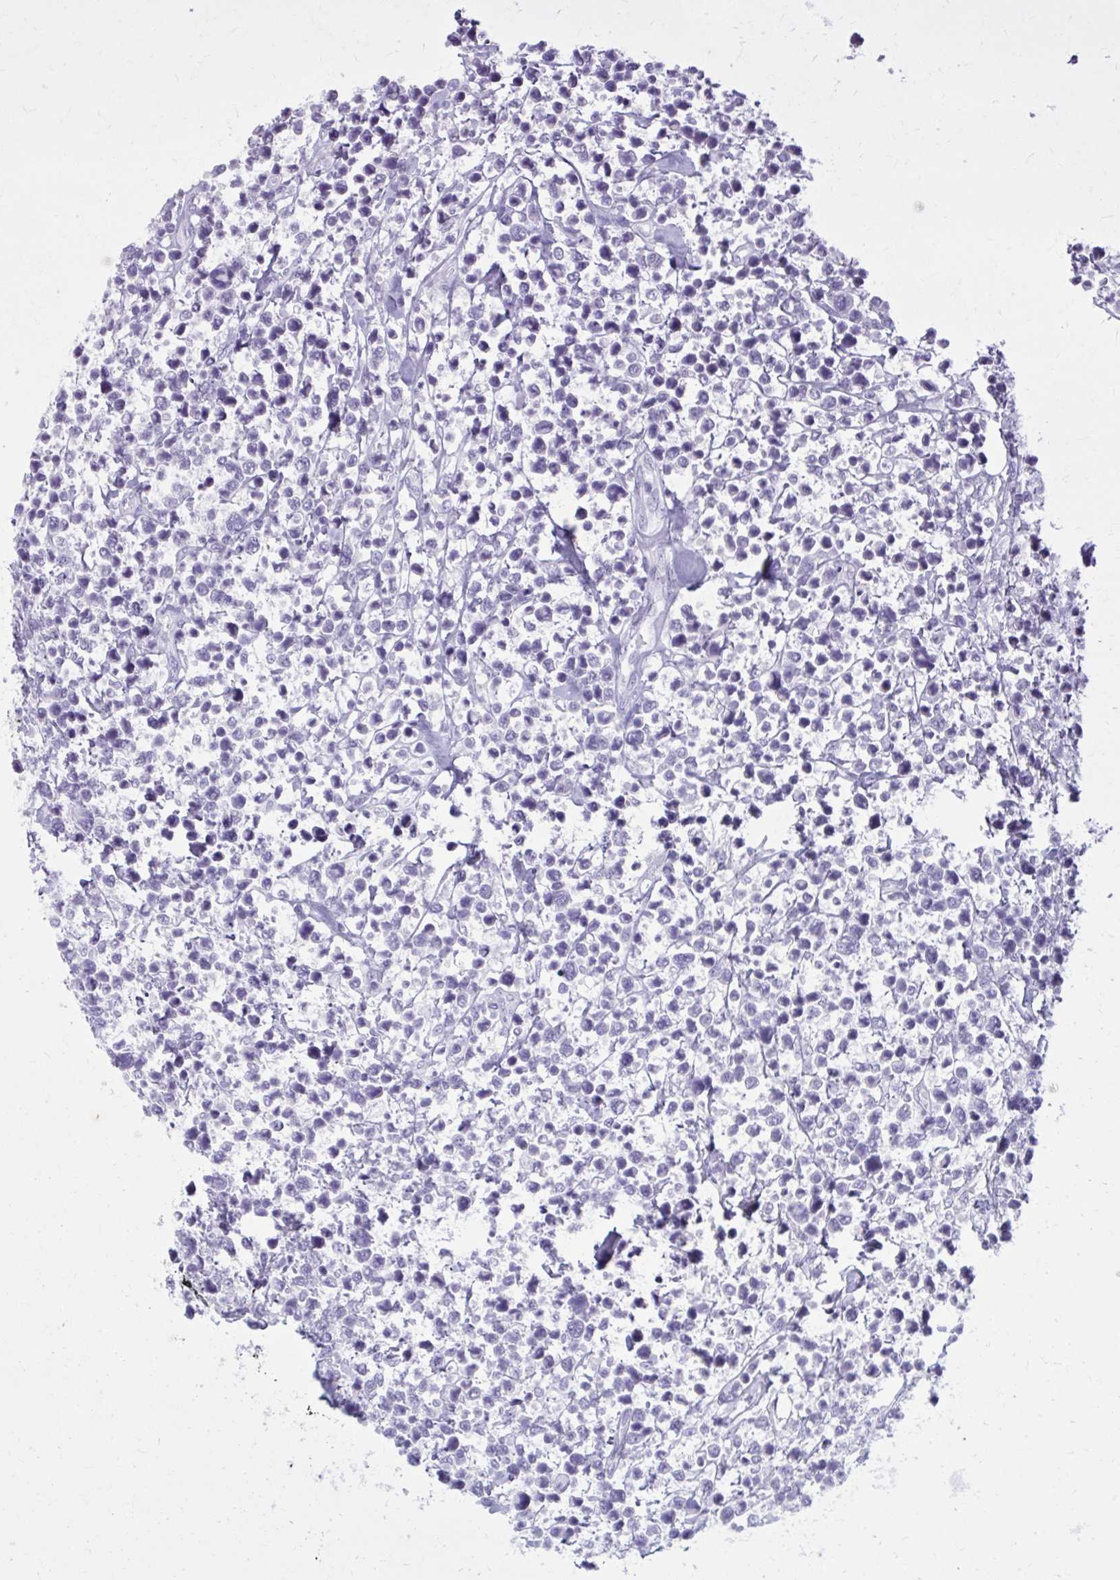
{"staining": {"intensity": "negative", "quantity": "none", "location": "none"}, "tissue": "lymphoma", "cell_type": "Tumor cells", "image_type": "cancer", "snomed": [{"axis": "morphology", "description": "Malignant lymphoma, non-Hodgkin's type, High grade"}, {"axis": "topography", "description": "Soft tissue"}], "caption": "Malignant lymphoma, non-Hodgkin's type (high-grade) was stained to show a protein in brown. There is no significant expression in tumor cells. Nuclei are stained in blue.", "gene": "OR4B1", "patient": {"sex": "female", "age": 56}}